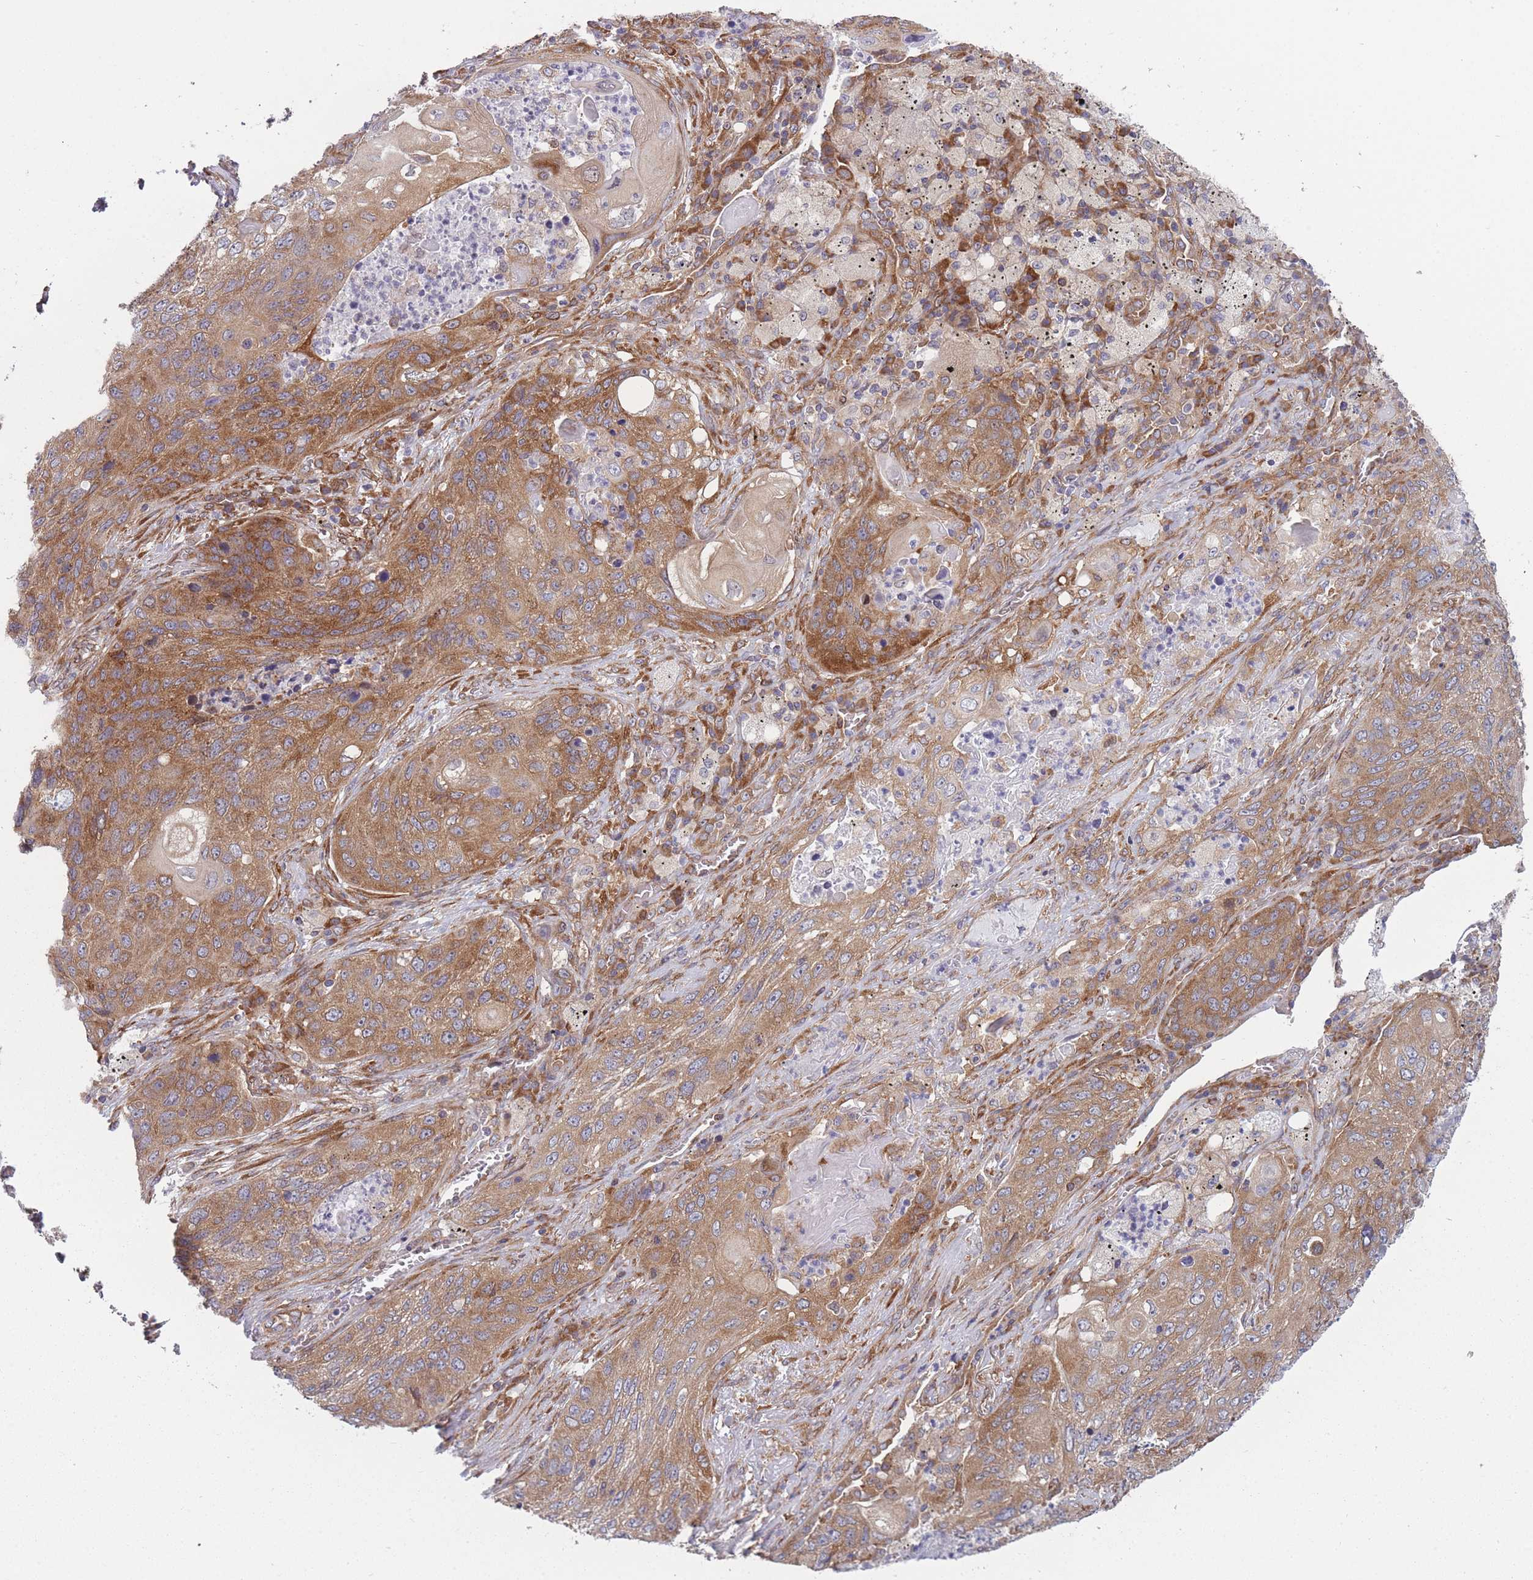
{"staining": {"intensity": "moderate", "quantity": ">75%", "location": "cytoplasmic/membranous"}, "tissue": "lung cancer", "cell_type": "Tumor cells", "image_type": "cancer", "snomed": [{"axis": "morphology", "description": "Squamous cell carcinoma, NOS"}, {"axis": "topography", "description": "Lung"}], "caption": "Moderate cytoplasmic/membranous positivity for a protein is appreciated in about >75% of tumor cells of lung cancer using immunohistochemistry (IHC).", "gene": "CCDC124", "patient": {"sex": "female", "age": 63}}